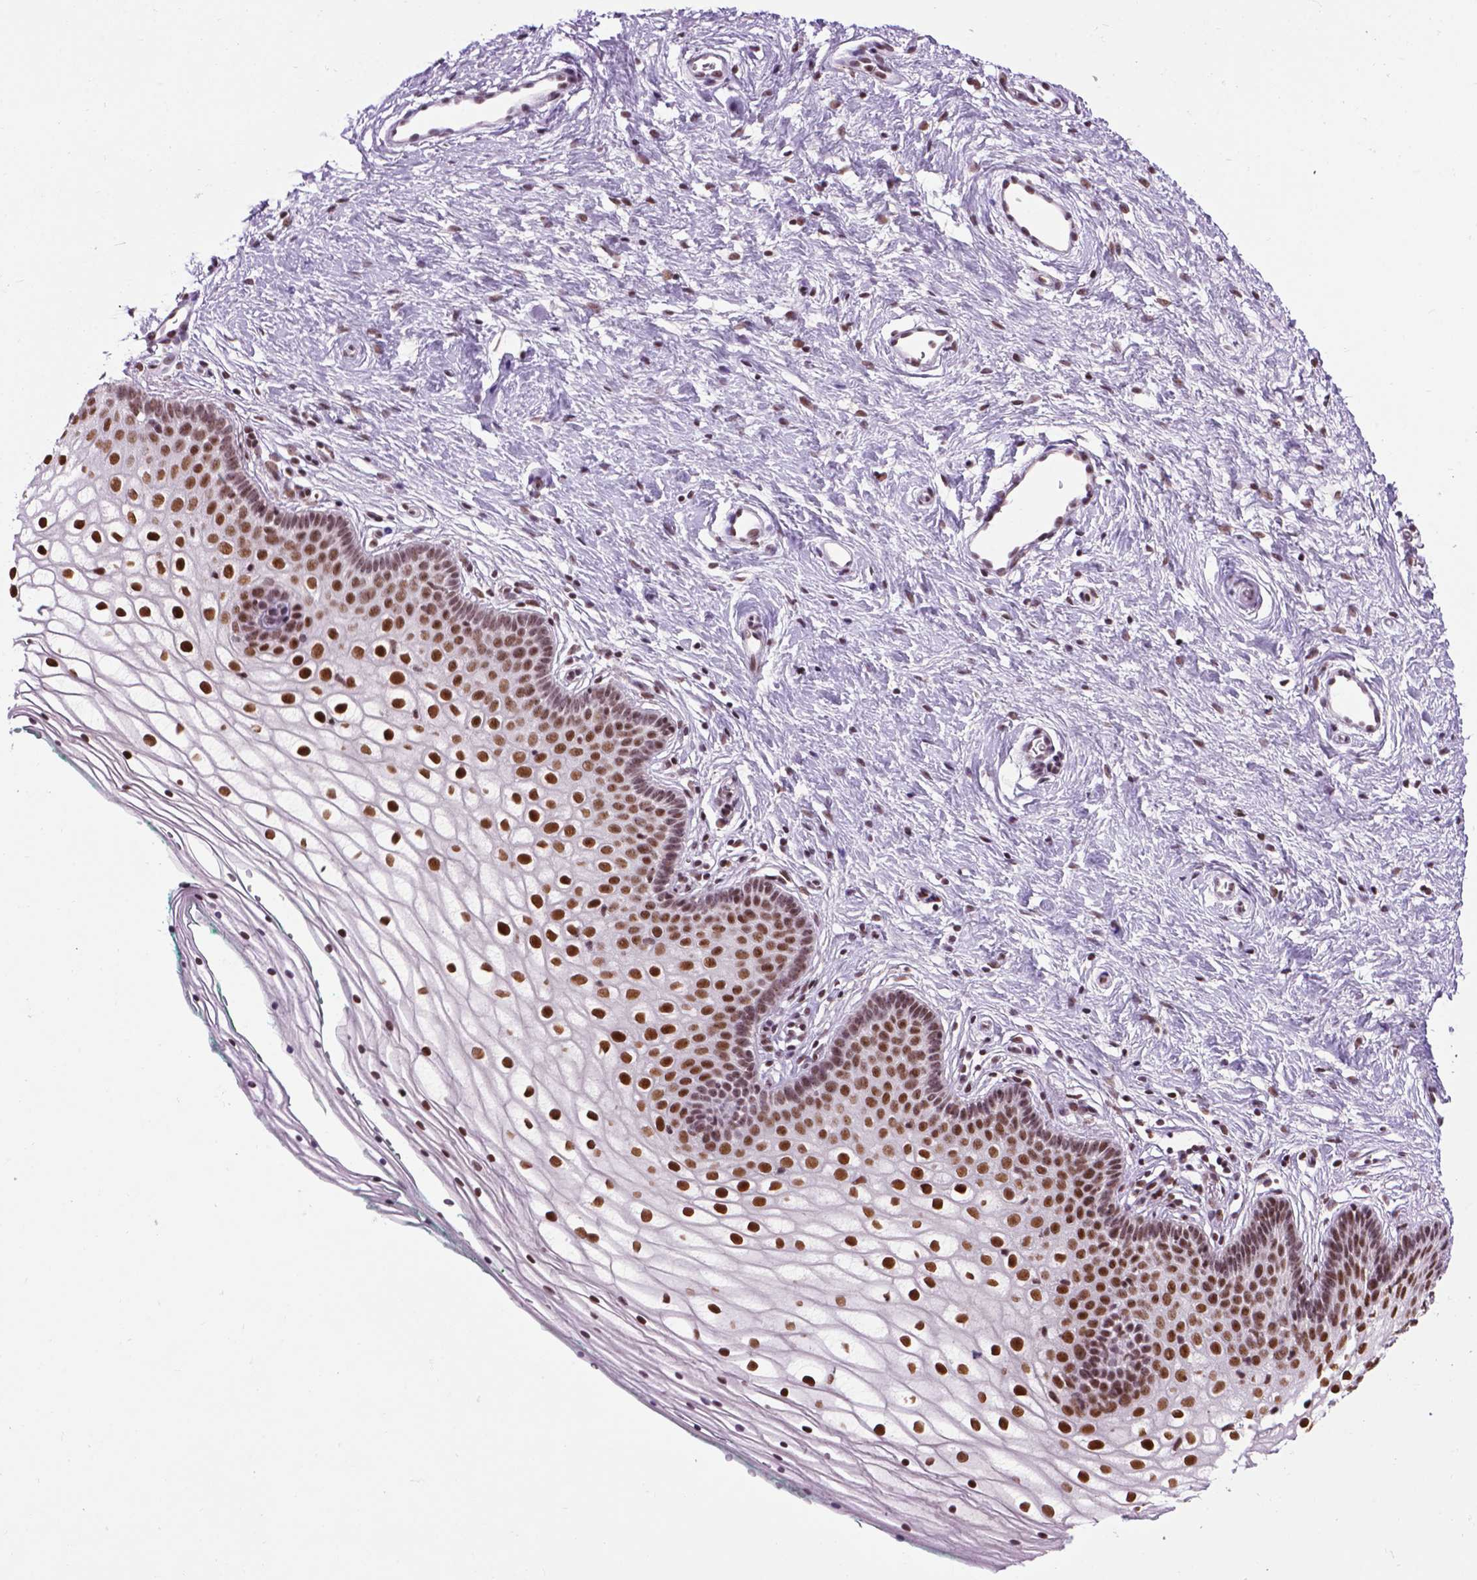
{"staining": {"intensity": "strong", "quantity": "25%-75%", "location": "nuclear"}, "tissue": "vagina", "cell_type": "Squamous epithelial cells", "image_type": "normal", "snomed": [{"axis": "morphology", "description": "Normal tissue, NOS"}, {"axis": "topography", "description": "Vagina"}], "caption": "An immunohistochemistry (IHC) histopathology image of benign tissue is shown. Protein staining in brown labels strong nuclear positivity in vagina within squamous epithelial cells.", "gene": "EAF1", "patient": {"sex": "female", "age": 36}}